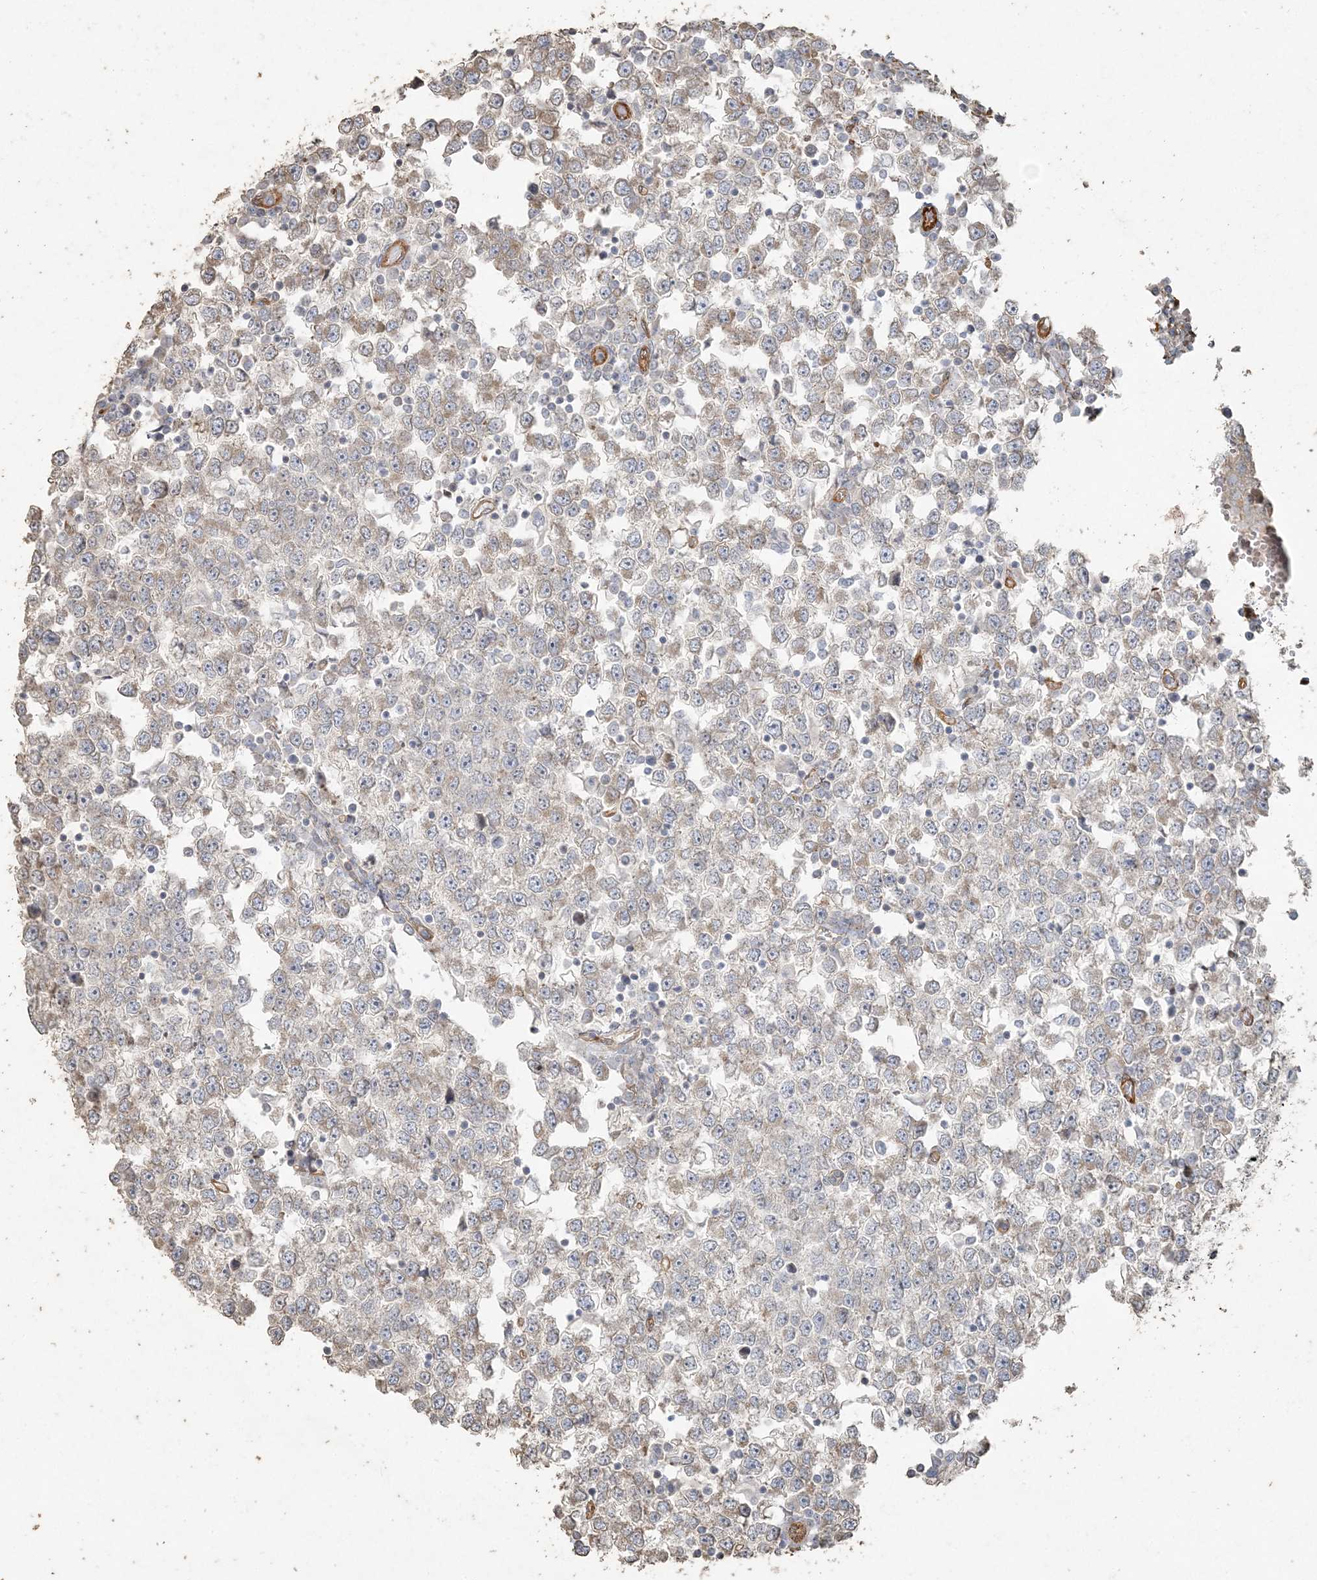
{"staining": {"intensity": "negative", "quantity": "none", "location": "none"}, "tissue": "testis cancer", "cell_type": "Tumor cells", "image_type": "cancer", "snomed": [{"axis": "morphology", "description": "Seminoma, NOS"}, {"axis": "topography", "description": "Testis"}], "caption": "Protein analysis of testis seminoma demonstrates no significant positivity in tumor cells.", "gene": "RNF145", "patient": {"sex": "male", "age": 65}}